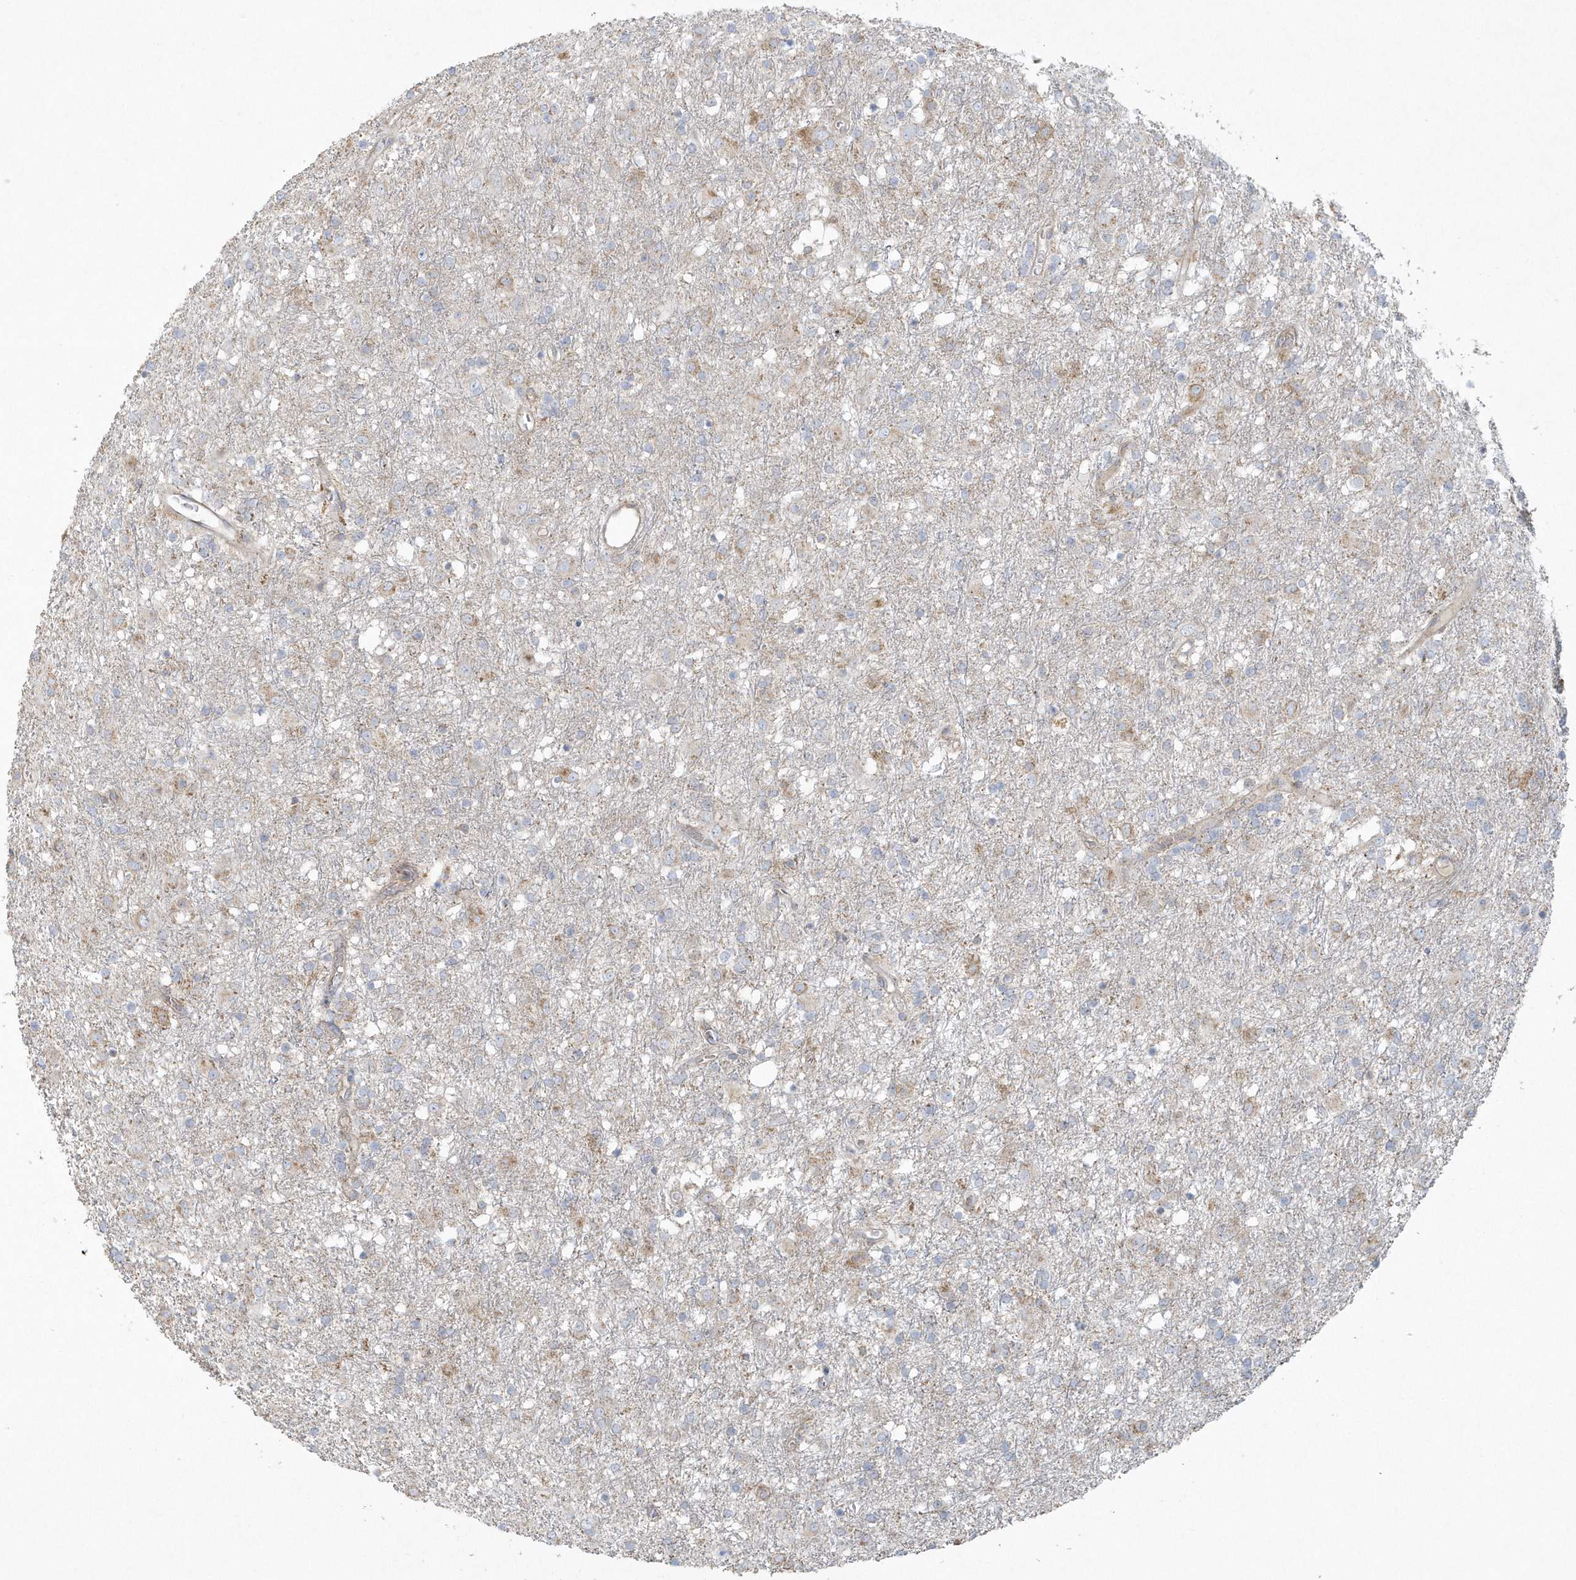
{"staining": {"intensity": "negative", "quantity": "none", "location": "none"}, "tissue": "glioma", "cell_type": "Tumor cells", "image_type": "cancer", "snomed": [{"axis": "morphology", "description": "Glioma, malignant, Low grade"}, {"axis": "topography", "description": "Brain"}], "caption": "An image of human glioma is negative for staining in tumor cells.", "gene": "BLTP3A", "patient": {"sex": "male", "age": 65}}